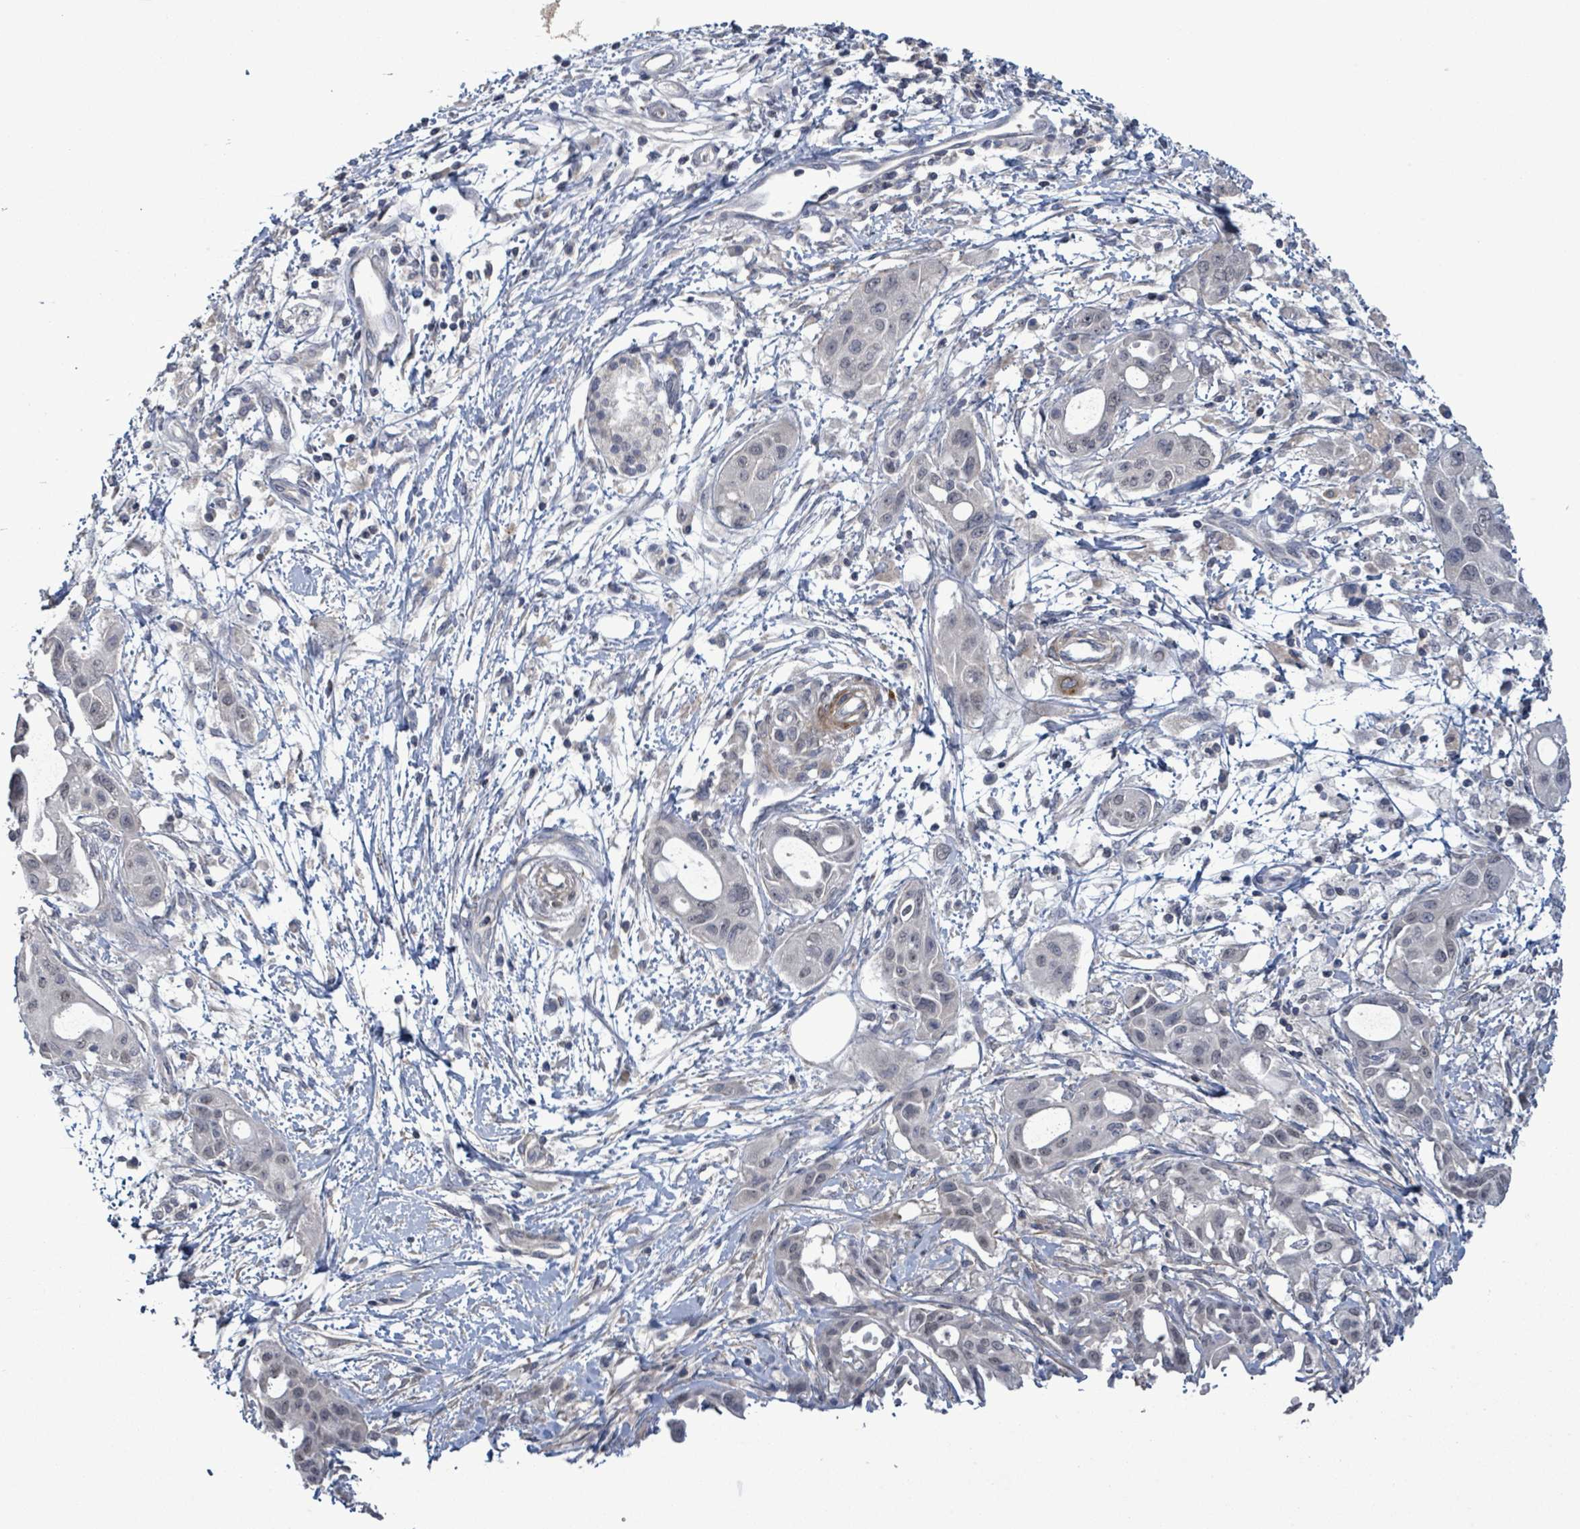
{"staining": {"intensity": "negative", "quantity": "none", "location": "none"}, "tissue": "pancreatic cancer", "cell_type": "Tumor cells", "image_type": "cancer", "snomed": [{"axis": "morphology", "description": "Adenocarcinoma, NOS"}, {"axis": "topography", "description": "Pancreas"}], "caption": "Adenocarcinoma (pancreatic) stained for a protein using immunohistochemistry shows no positivity tumor cells.", "gene": "AMMECR1", "patient": {"sex": "male", "age": 68}}